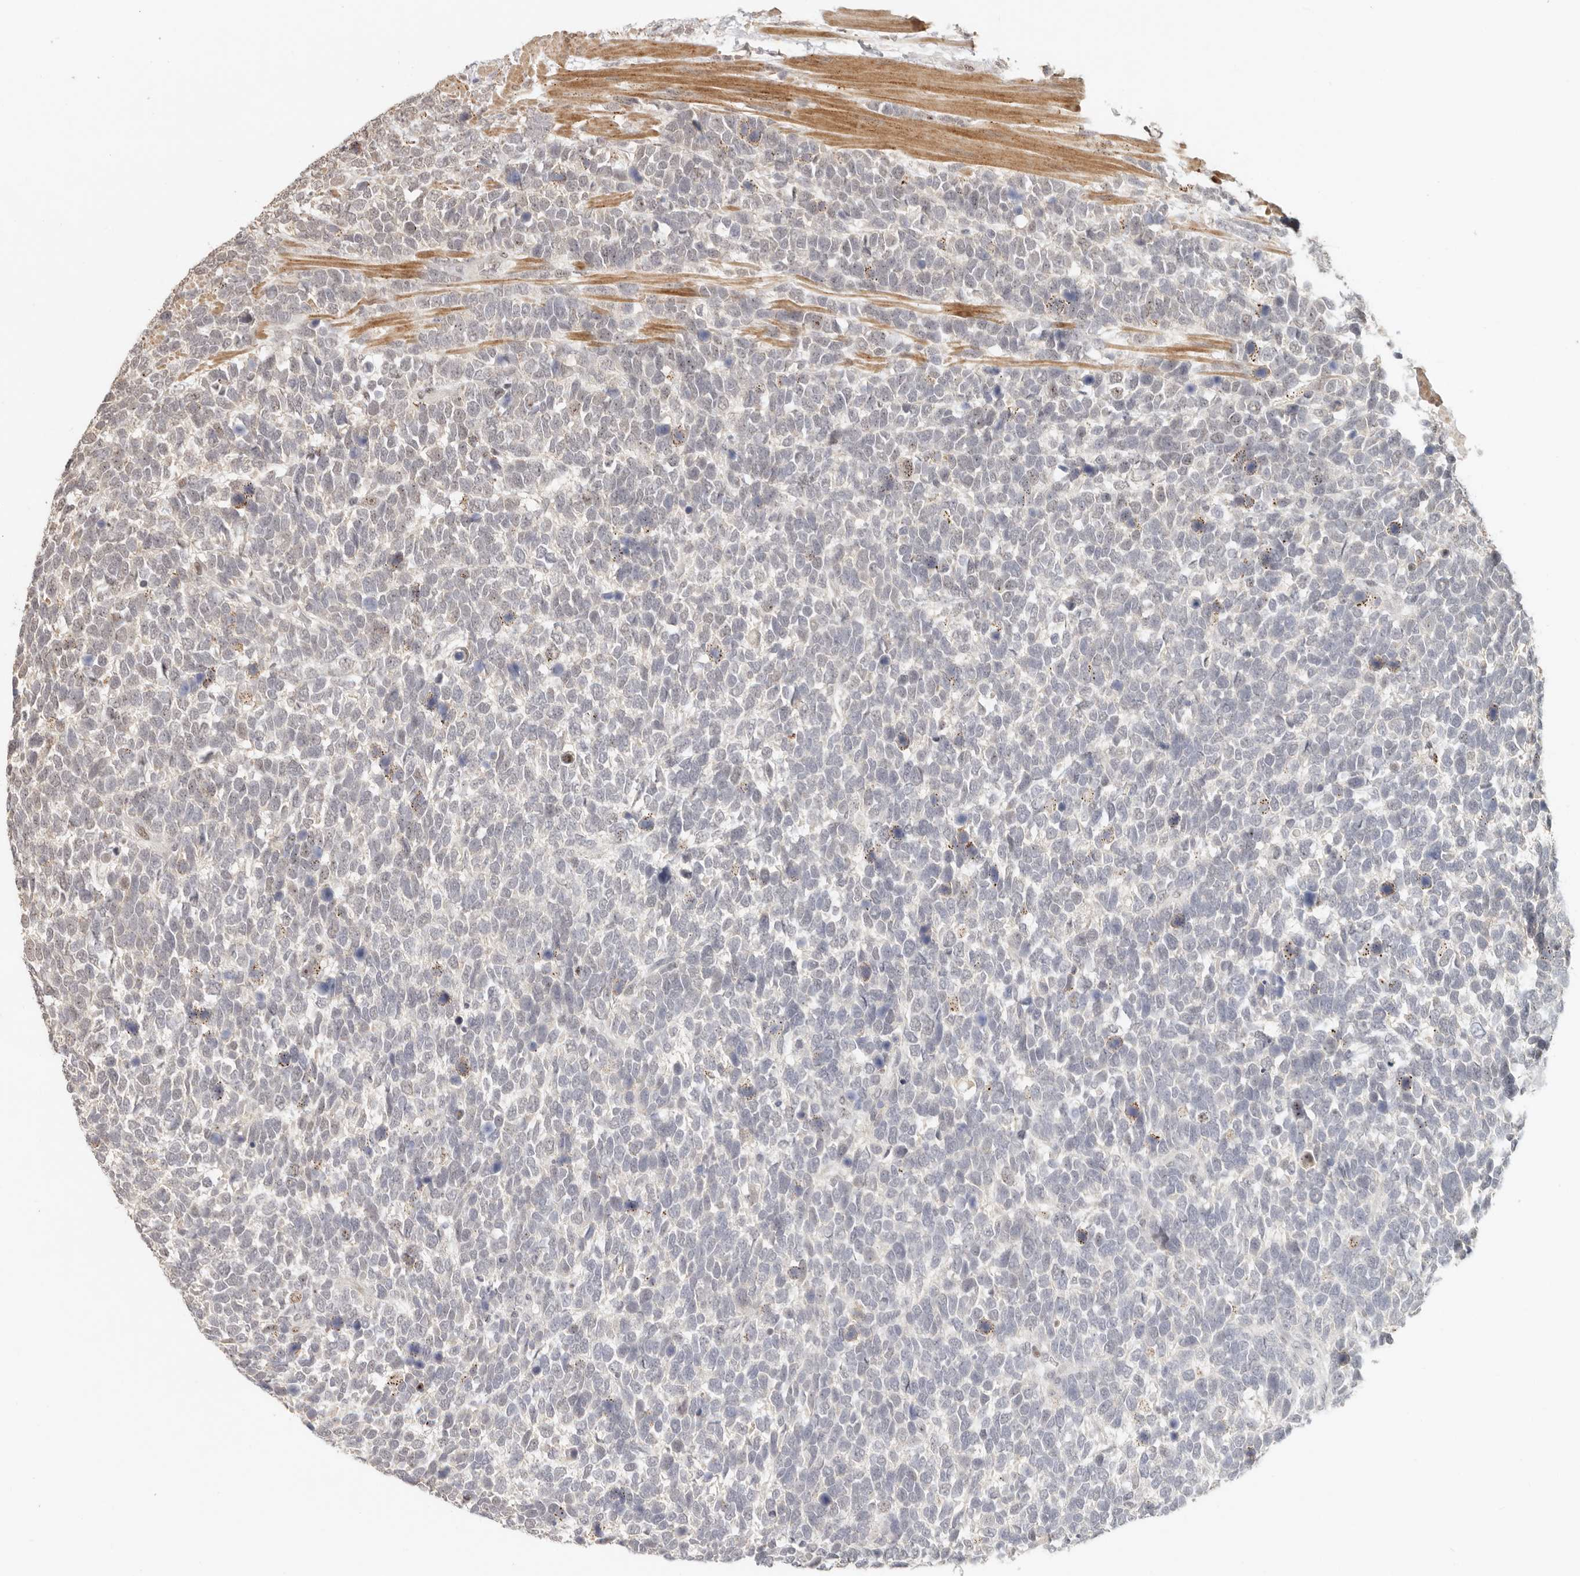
{"staining": {"intensity": "weak", "quantity": "<25%", "location": "nuclear"}, "tissue": "urothelial cancer", "cell_type": "Tumor cells", "image_type": "cancer", "snomed": [{"axis": "morphology", "description": "Urothelial carcinoma, High grade"}, {"axis": "topography", "description": "Urinary bladder"}], "caption": "Tumor cells show no significant protein expression in high-grade urothelial carcinoma.", "gene": "GPBP1L1", "patient": {"sex": "female", "age": 82}}